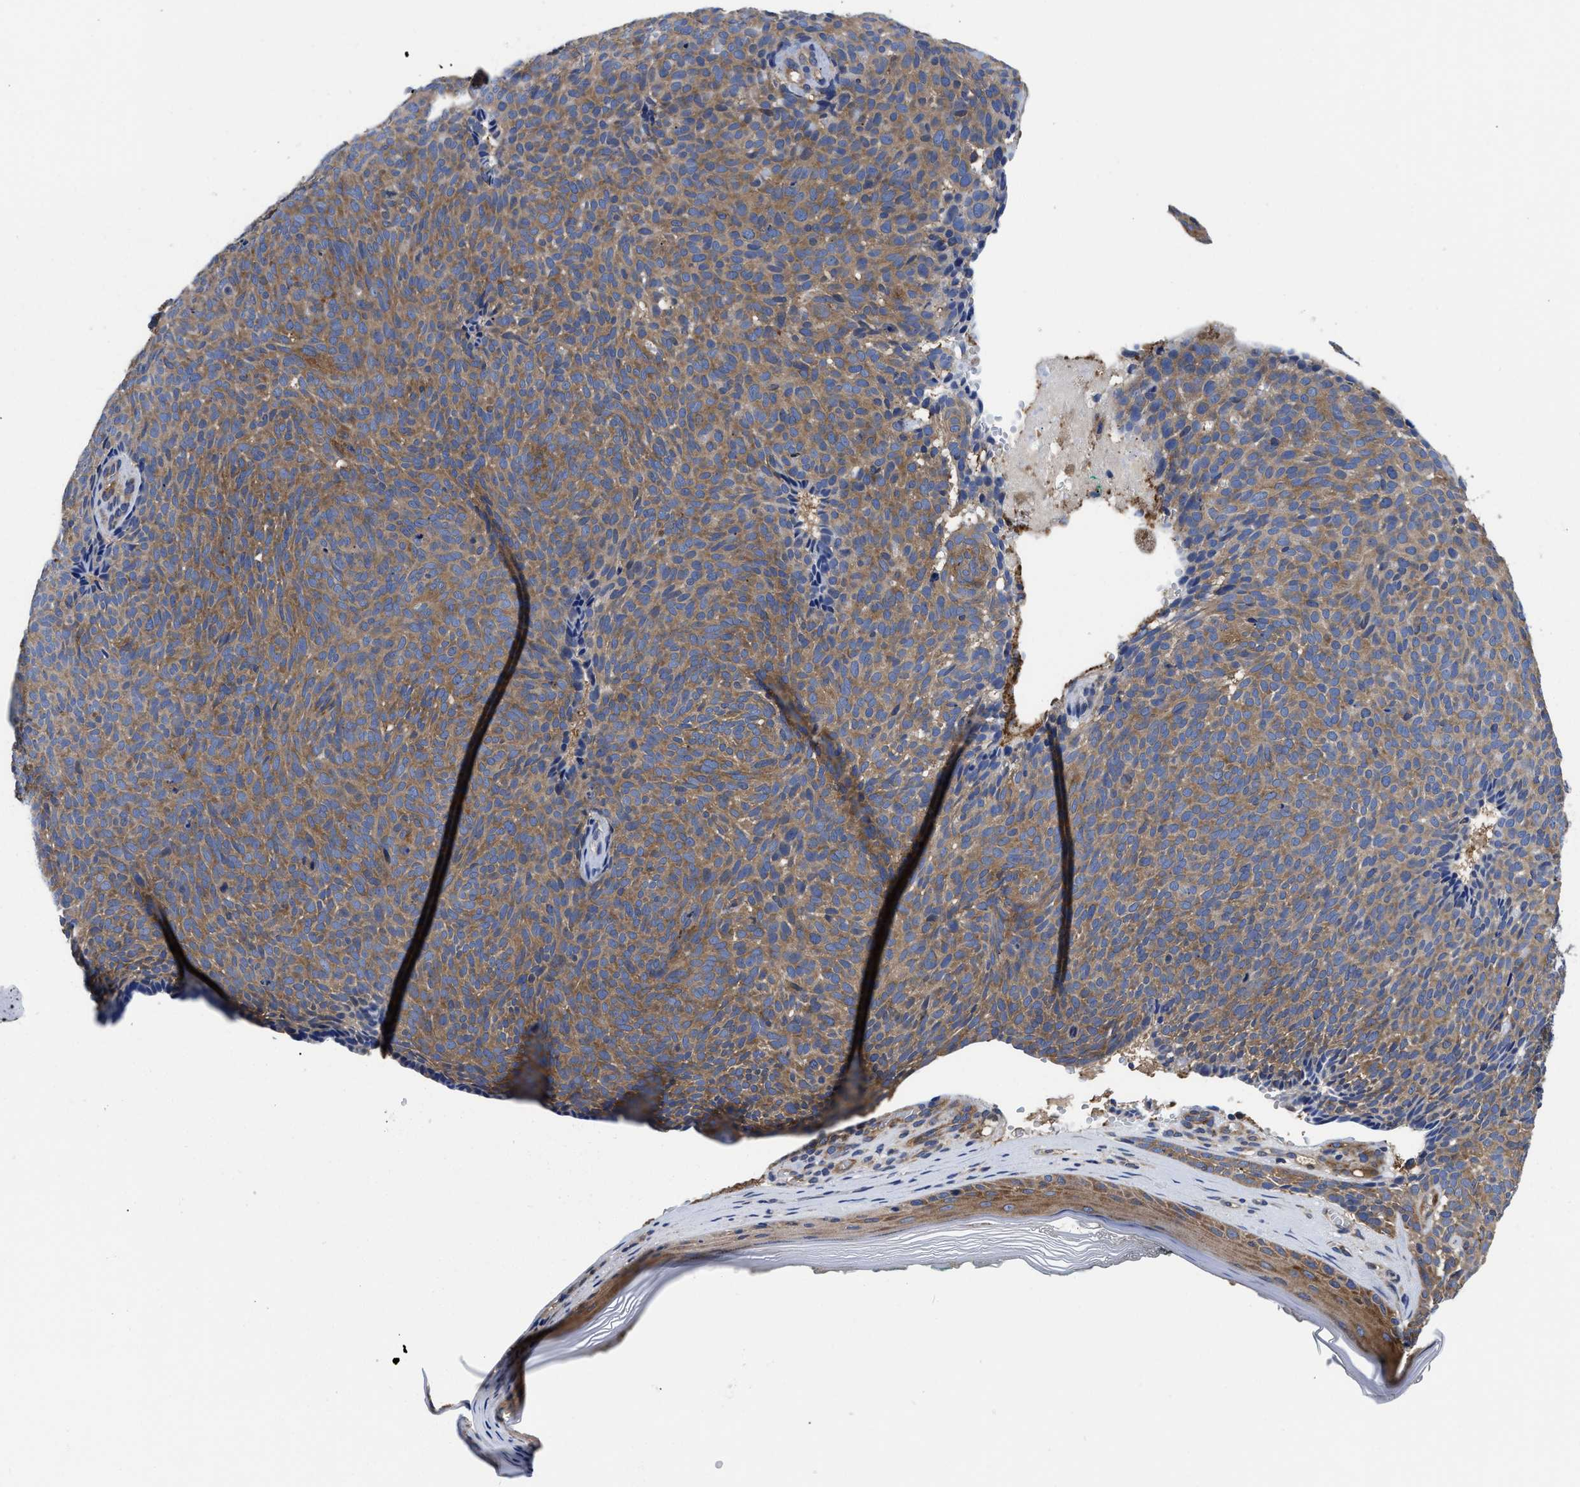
{"staining": {"intensity": "moderate", "quantity": ">75%", "location": "cytoplasmic/membranous"}, "tissue": "skin cancer", "cell_type": "Tumor cells", "image_type": "cancer", "snomed": [{"axis": "morphology", "description": "Basal cell carcinoma"}, {"axis": "topography", "description": "Skin"}], "caption": "Human skin basal cell carcinoma stained with a brown dye displays moderate cytoplasmic/membranous positive expression in approximately >75% of tumor cells.", "gene": "YARS1", "patient": {"sex": "male", "age": 61}}